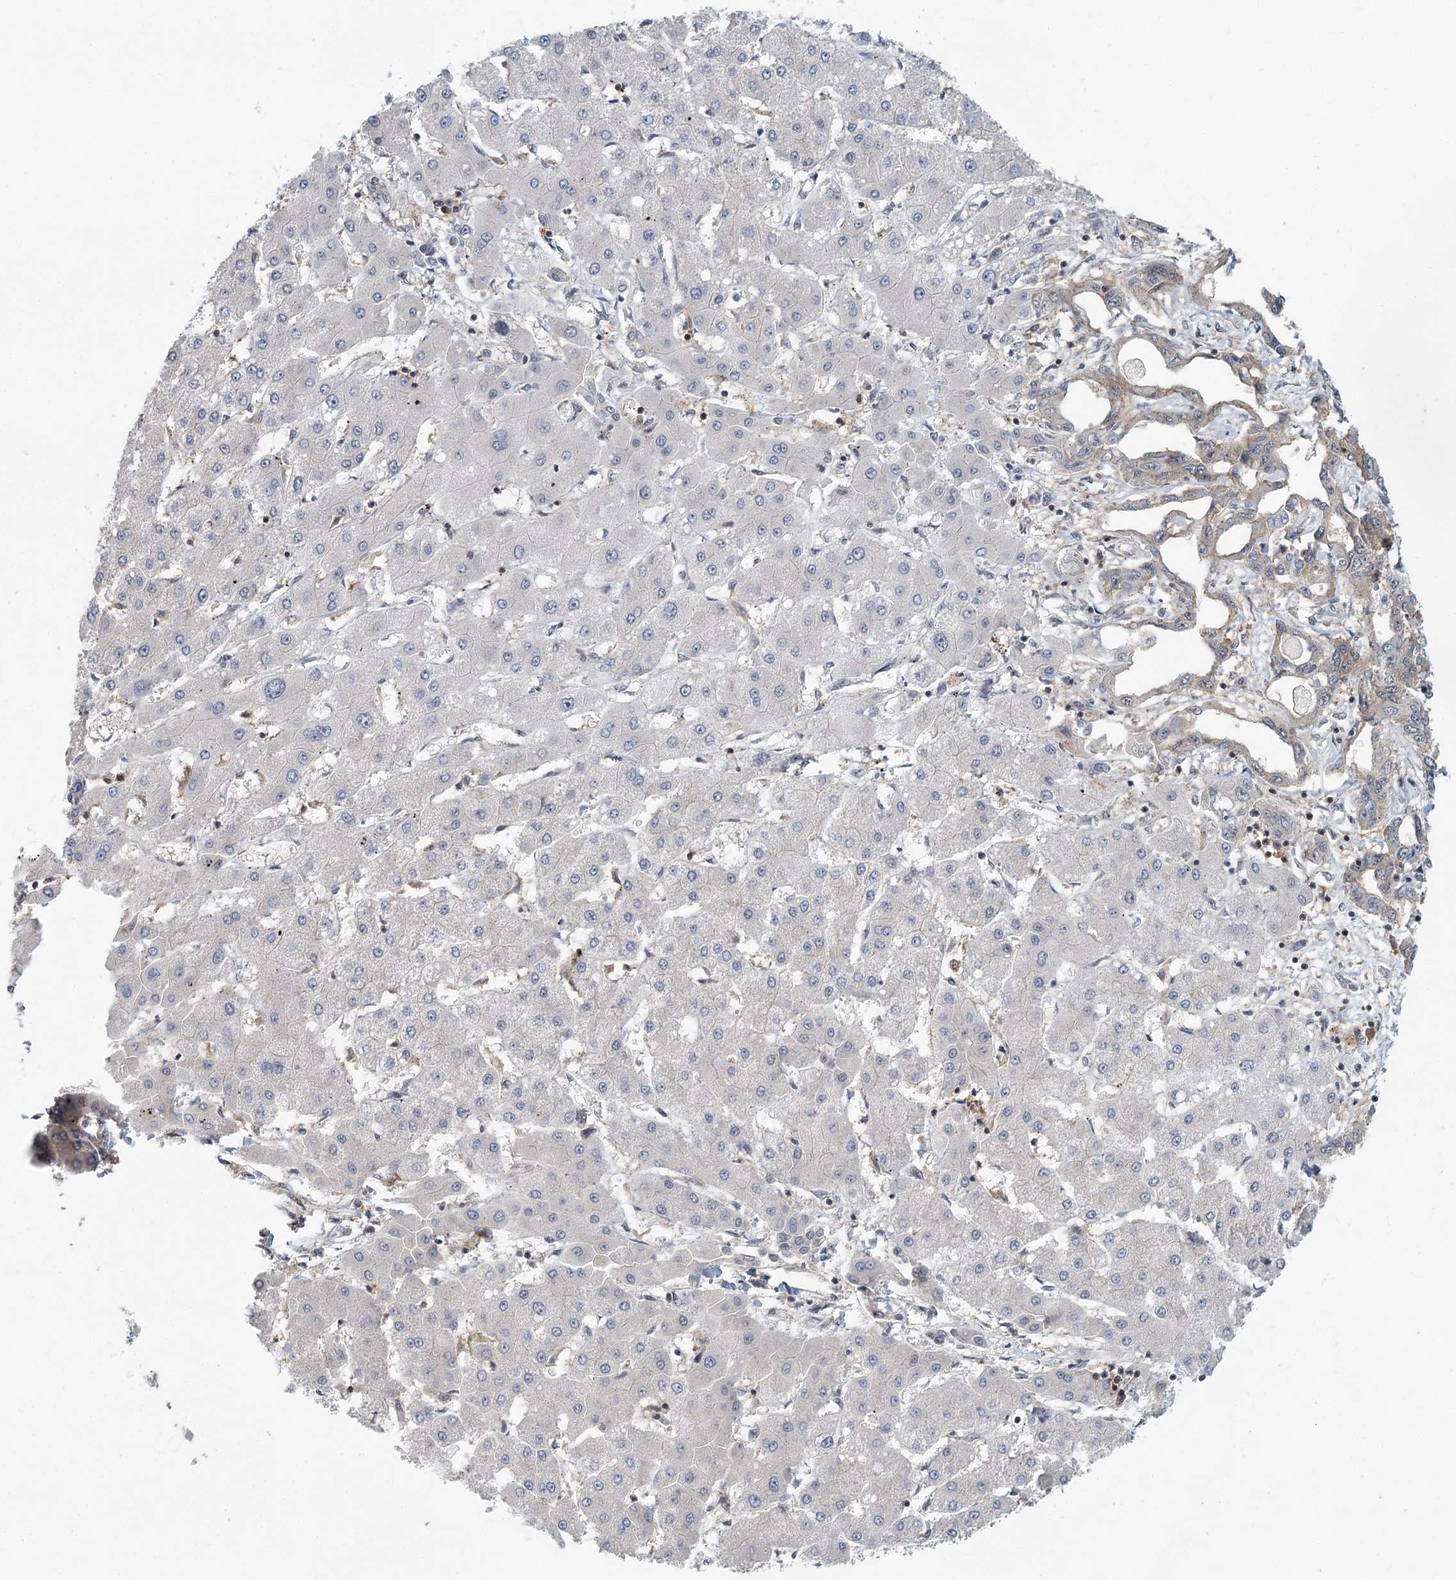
{"staining": {"intensity": "weak", "quantity": "<25%", "location": "cytoplasmic/membranous"}, "tissue": "liver cancer", "cell_type": "Tumor cells", "image_type": "cancer", "snomed": [{"axis": "morphology", "description": "Cholangiocarcinoma"}, {"axis": "topography", "description": "Liver"}], "caption": "Human liver cancer (cholangiocarcinoma) stained for a protein using immunohistochemistry displays no staining in tumor cells.", "gene": "CDC42SE2", "patient": {"sex": "male", "age": 59}}